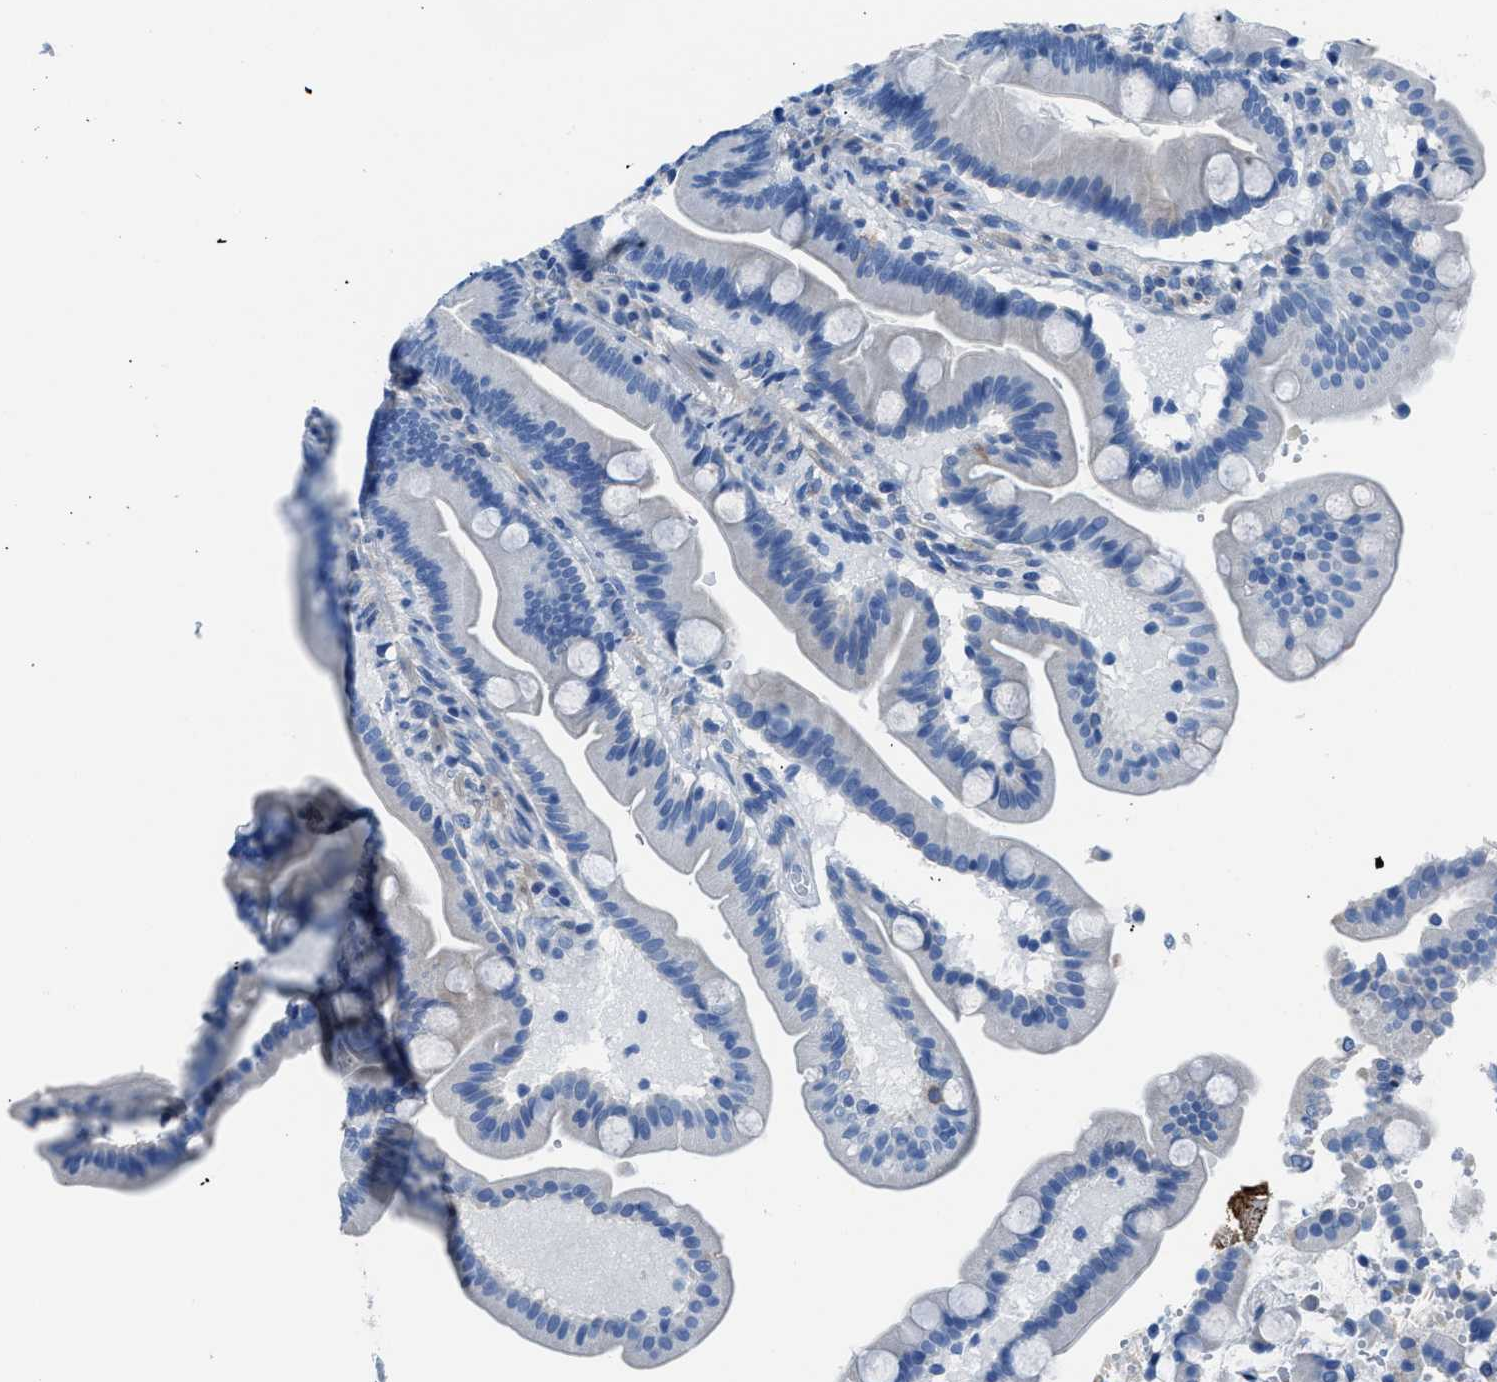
{"staining": {"intensity": "negative", "quantity": "none", "location": "none"}, "tissue": "duodenum", "cell_type": "Glandular cells", "image_type": "normal", "snomed": [{"axis": "morphology", "description": "Normal tissue, NOS"}, {"axis": "topography", "description": "Duodenum"}], "caption": "This photomicrograph is of benign duodenum stained with immunohistochemistry (IHC) to label a protein in brown with the nuclei are counter-stained blue. There is no expression in glandular cells. (Immunohistochemistry (ihc), brightfield microscopy, high magnification).", "gene": "ITPR1", "patient": {"sex": "male", "age": 54}}